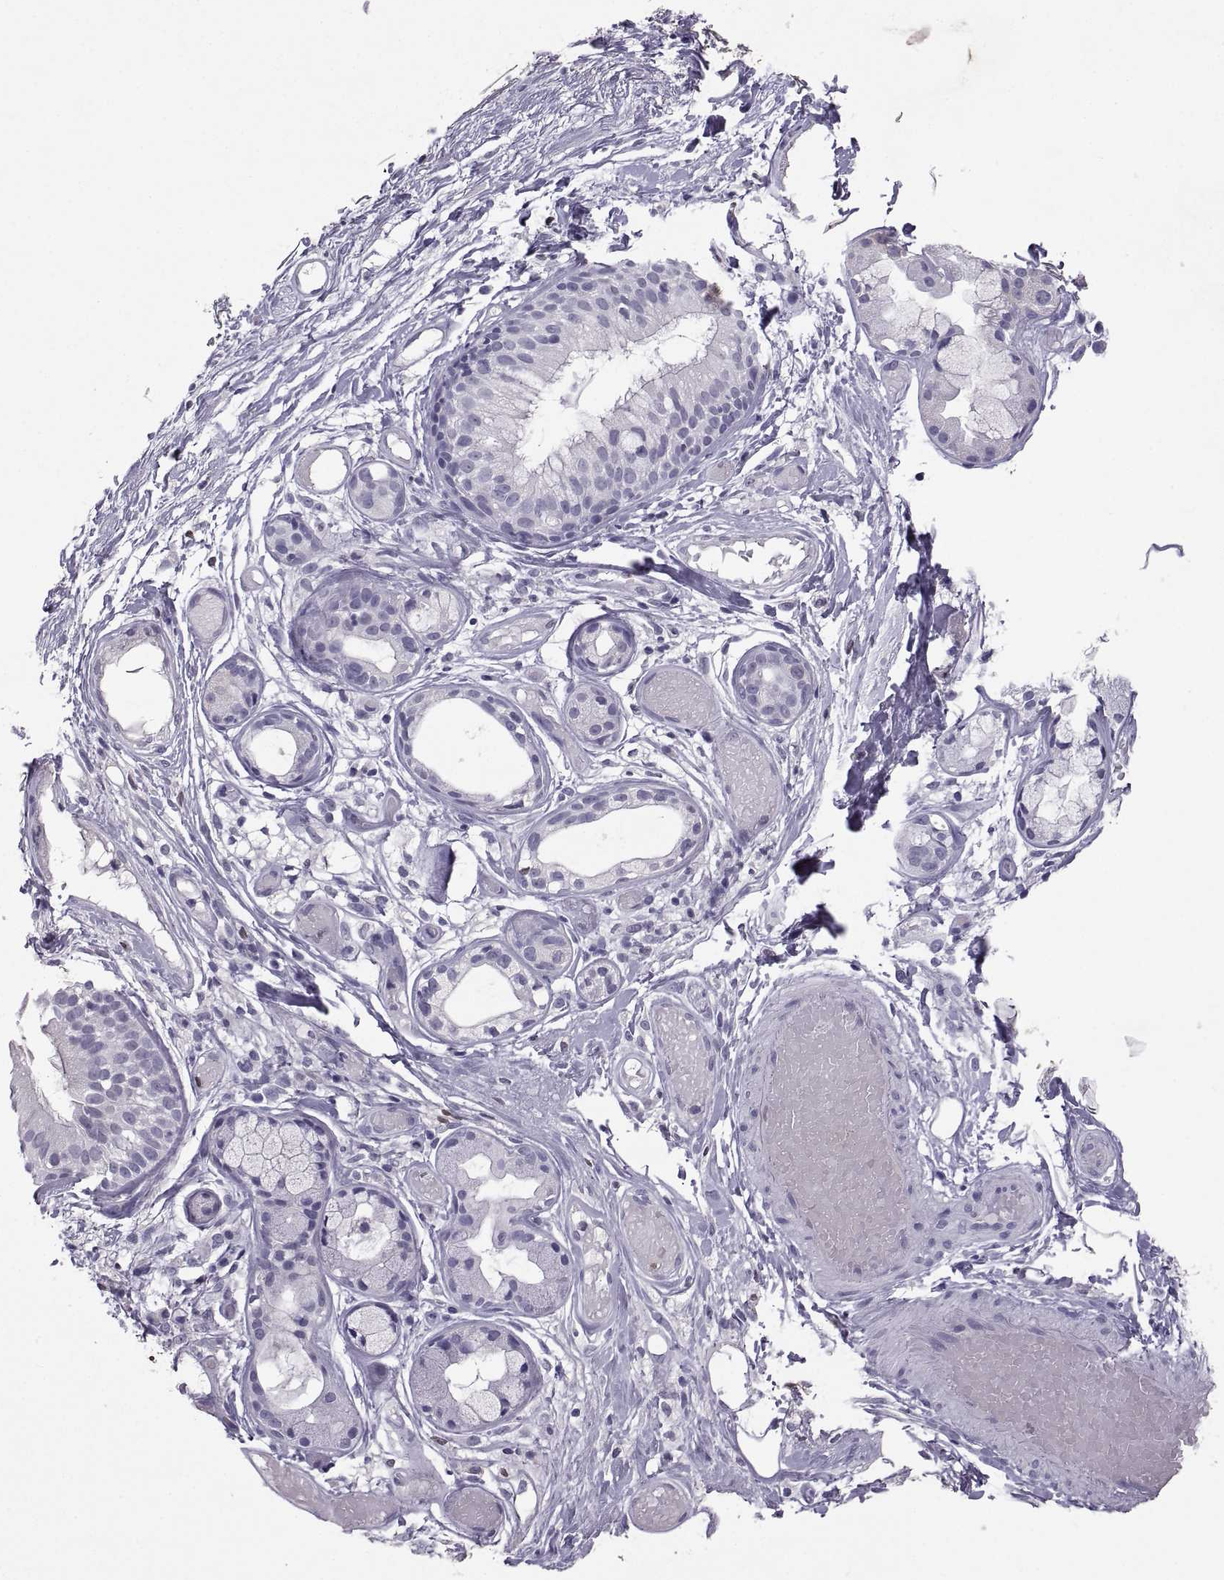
{"staining": {"intensity": "negative", "quantity": "none", "location": "none"}, "tissue": "adipose tissue", "cell_type": "Adipocytes", "image_type": "normal", "snomed": [{"axis": "morphology", "description": "Normal tissue, NOS"}, {"axis": "topography", "description": "Cartilage tissue"}], "caption": "Immunohistochemistry (IHC) micrograph of normal adipose tissue: adipose tissue stained with DAB reveals no significant protein positivity in adipocytes.", "gene": "SOX21", "patient": {"sex": "male", "age": 62}}